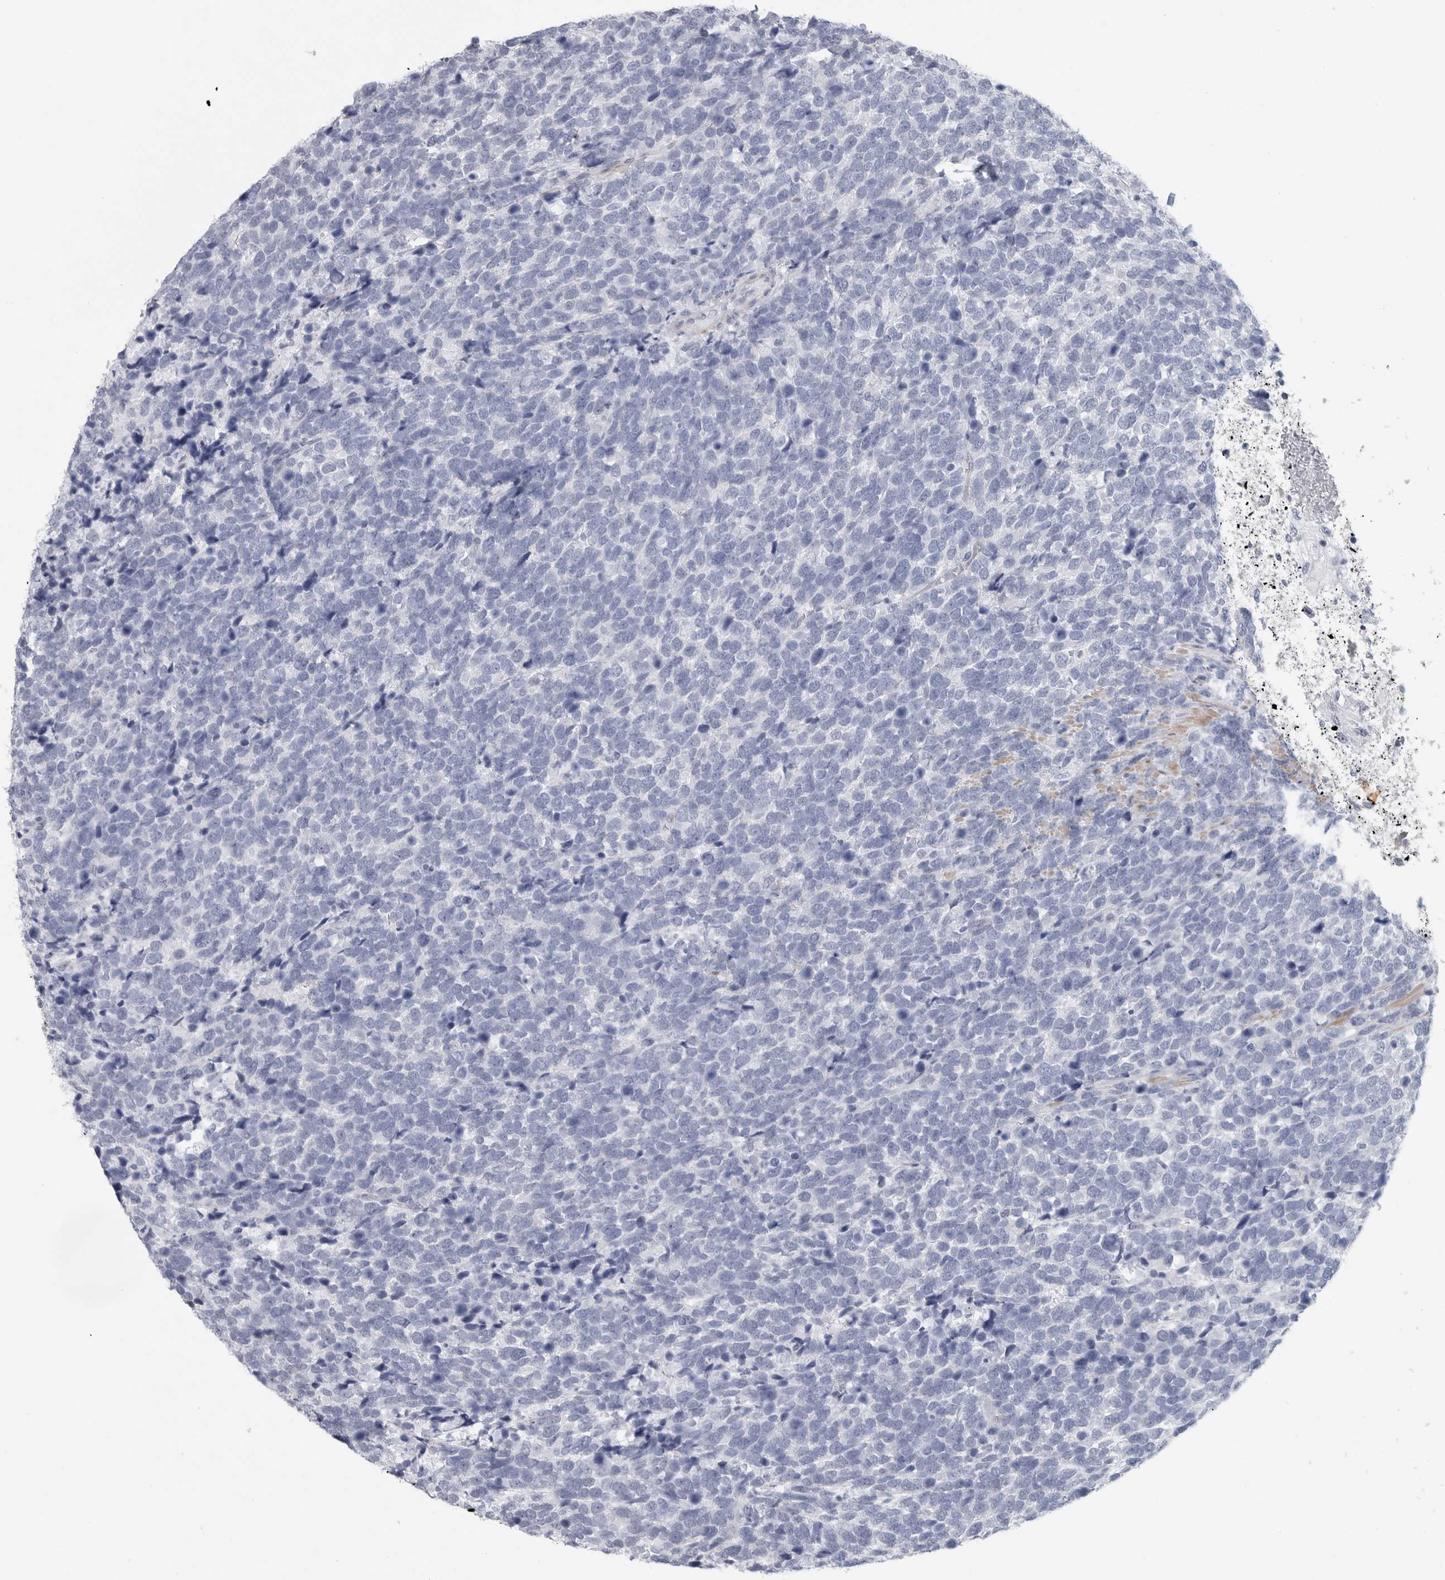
{"staining": {"intensity": "negative", "quantity": "none", "location": "none"}, "tissue": "urothelial cancer", "cell_type": "Tumor cells", "image_type": "cancer", "snomed": [{"axis": "morphology", "description": "Urothelial carcinoma, High grade"}, {"axis": "topography", "description": "Urinary bladder"}], "caption": "An immunohistochemistry photomicrograph of urothelial cancer is shown. There is no staining in tumor cells of urothelial cancer.", "gene": "TNR", "patient": {"sex": "female", "age": 82}}